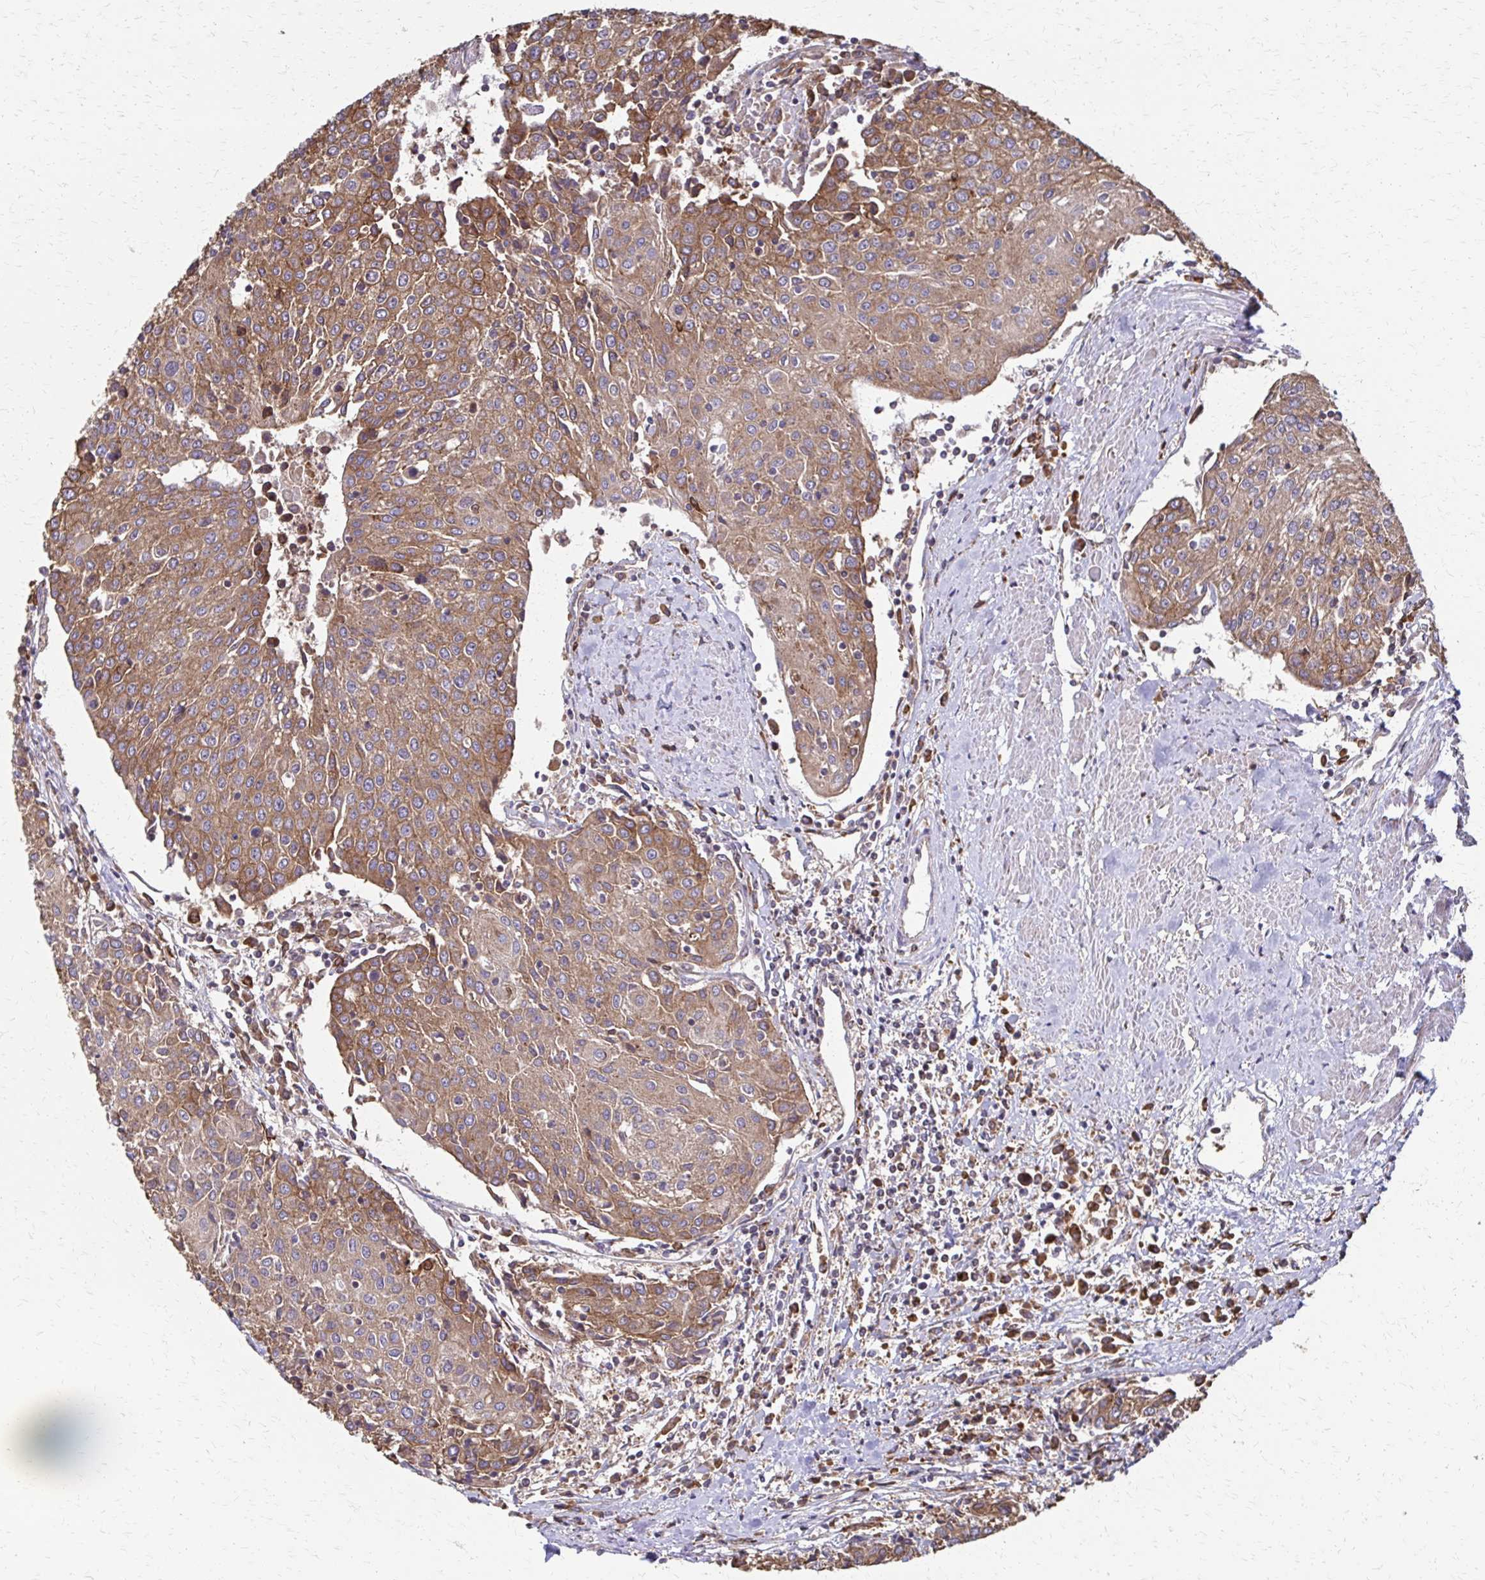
{"staining": {"intensity": "moderate", "quantity": ">75%", "location": "cytoplasmic/membranous"}, "tissue": "urothelial cancer", "cell_type": "Tumor cells", "image_type": "cancer", "snomed": [{"axis": "morphology", "description": "Urothelial carcinoma, High grade"}, {"axis": "topography", "description": "Urinary bladder"}], "caption": "Urothelial cancer stained with a protein marker exhibits moderate staining in tumor cells.", "gene": "EEF2", "patient": {"sex": "female", "age": 85}}